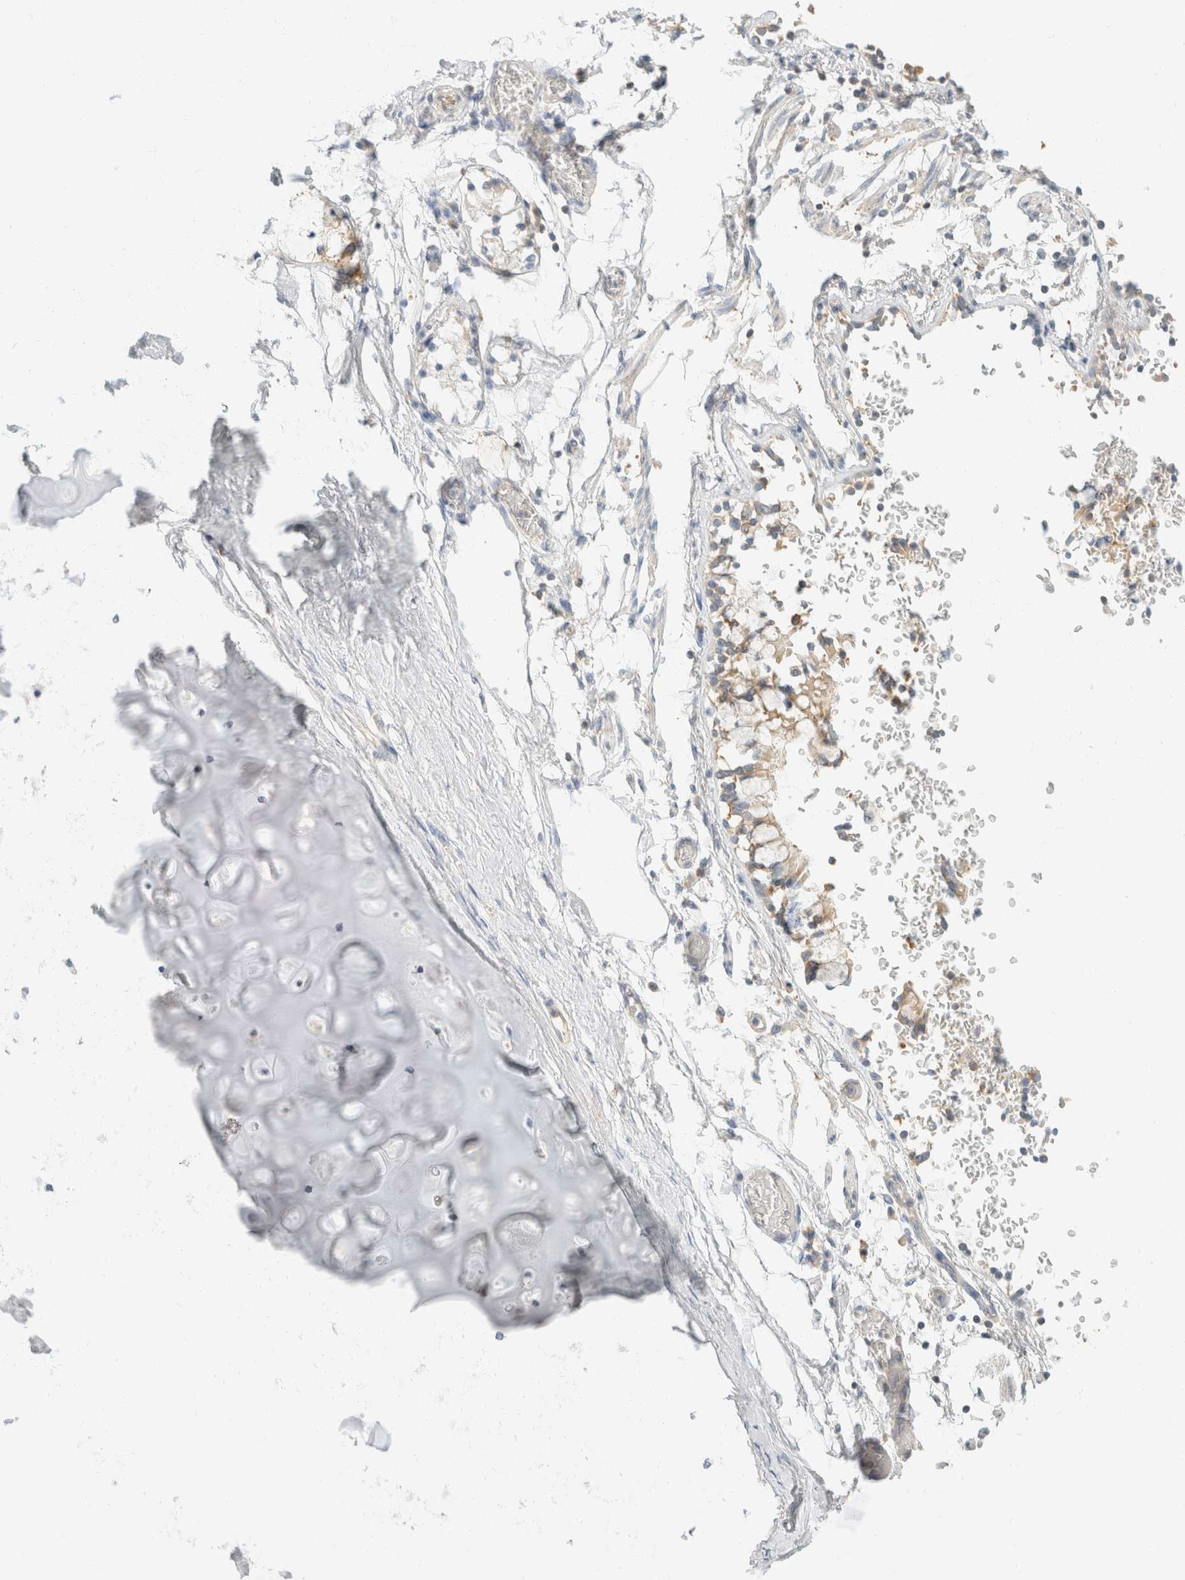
{"staining": {"intensity": "moderate", "quantity": "<25%", "location": "cytoplasmic/membranous"}, "tissue": "adipose tissue", "cell_type": "Adipocytes", "image_type": "normal", "snomed": [{"axis": "morphology", "description": "Normal tissue, NOS"}, {"axis": "topography", "description": "Cartilage tissue"}, {"axis": "topography", "description": "Lung"}], "caption": "Protein staining by immunohistochemistry shows moderate cytoplasmic/membranous positivity in about <25% of adipocytes in benign adipose tissue. Immunohistochemistry (ihc) stains the protein in brown and the nuclei are stained blue.", "gene": "SH3GLB2", "patient": {"sex": "female", "age": 77}}